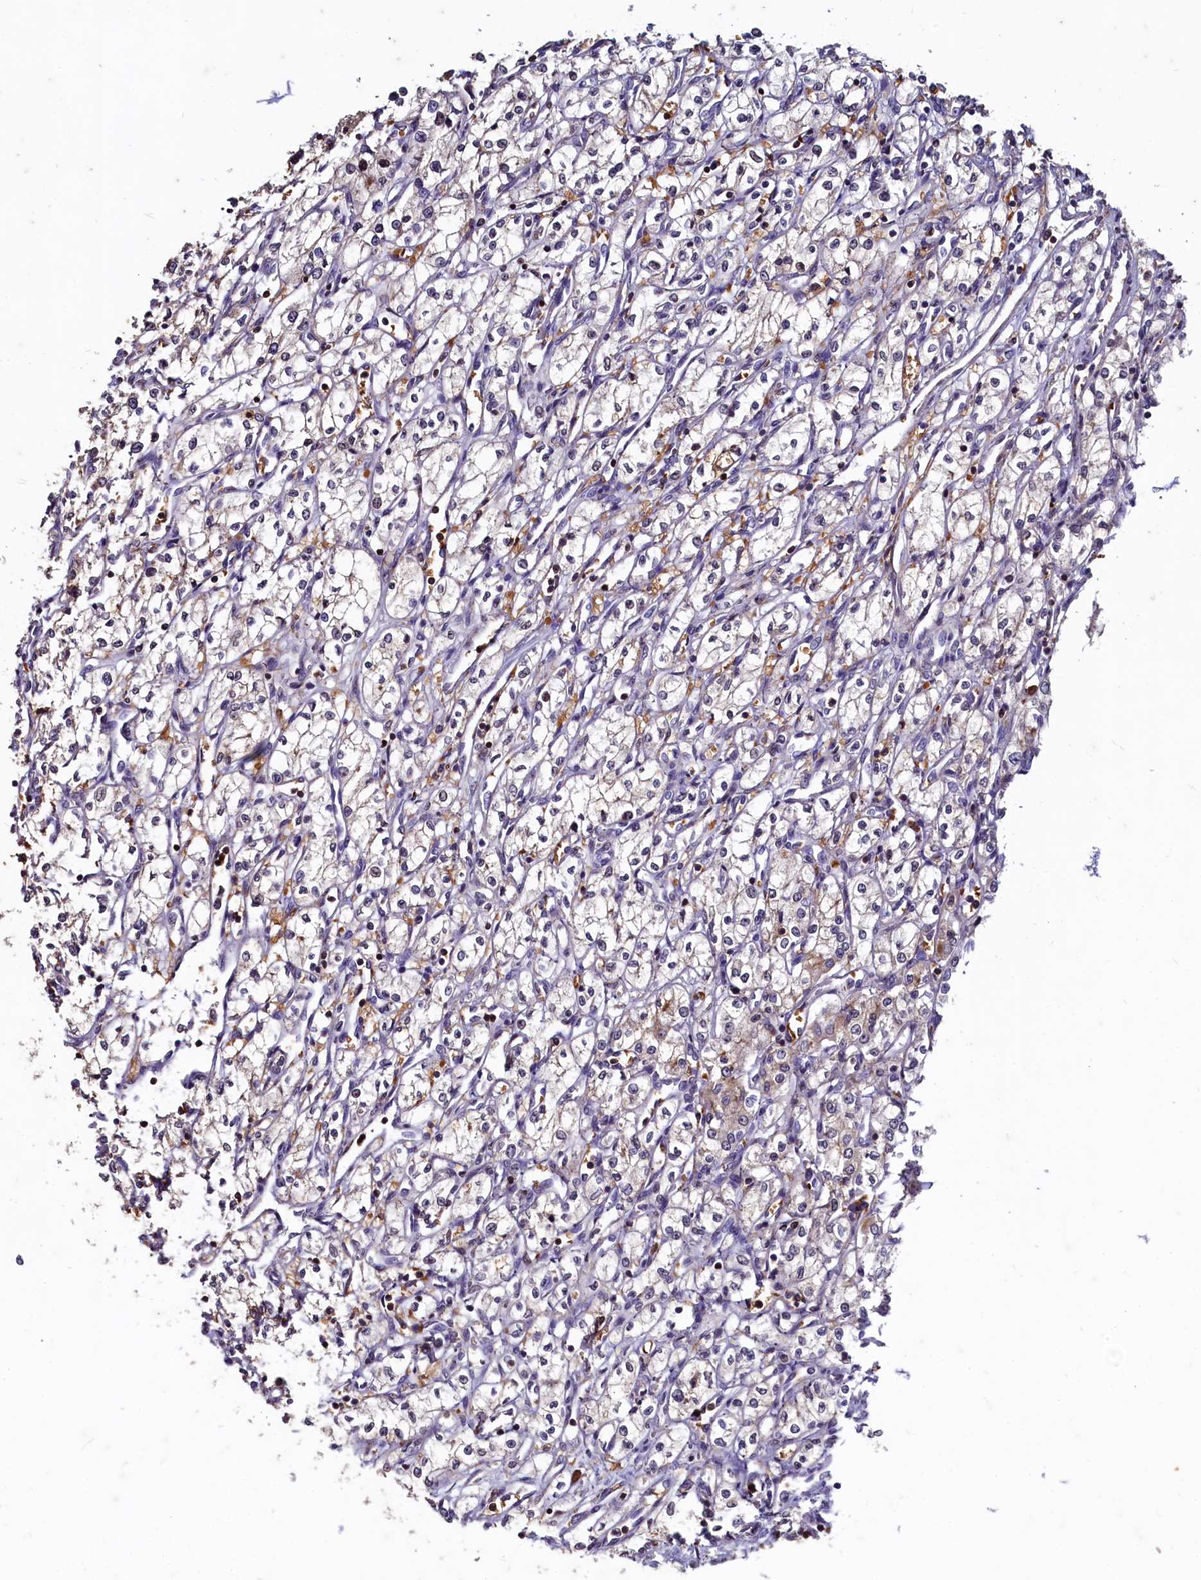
{"staining": {"intensity": "negative", "quantity": "none", "location": "none"}, "tissue": "renal cancer", "cell_type": "Tumor cells", "image_type": "cancer", "snomed": [{"axis": "morphology", "description": "Adenocarcinoma, NOS"}, {"axis": "topography", "description": "Kidney"}], "caption": "Protein analysis of adenocarcinoma (renal) reveals no significant staining in tumor cells.", "gene": "CSTPP1", "patient": {"sex": "male", "age": 59}}